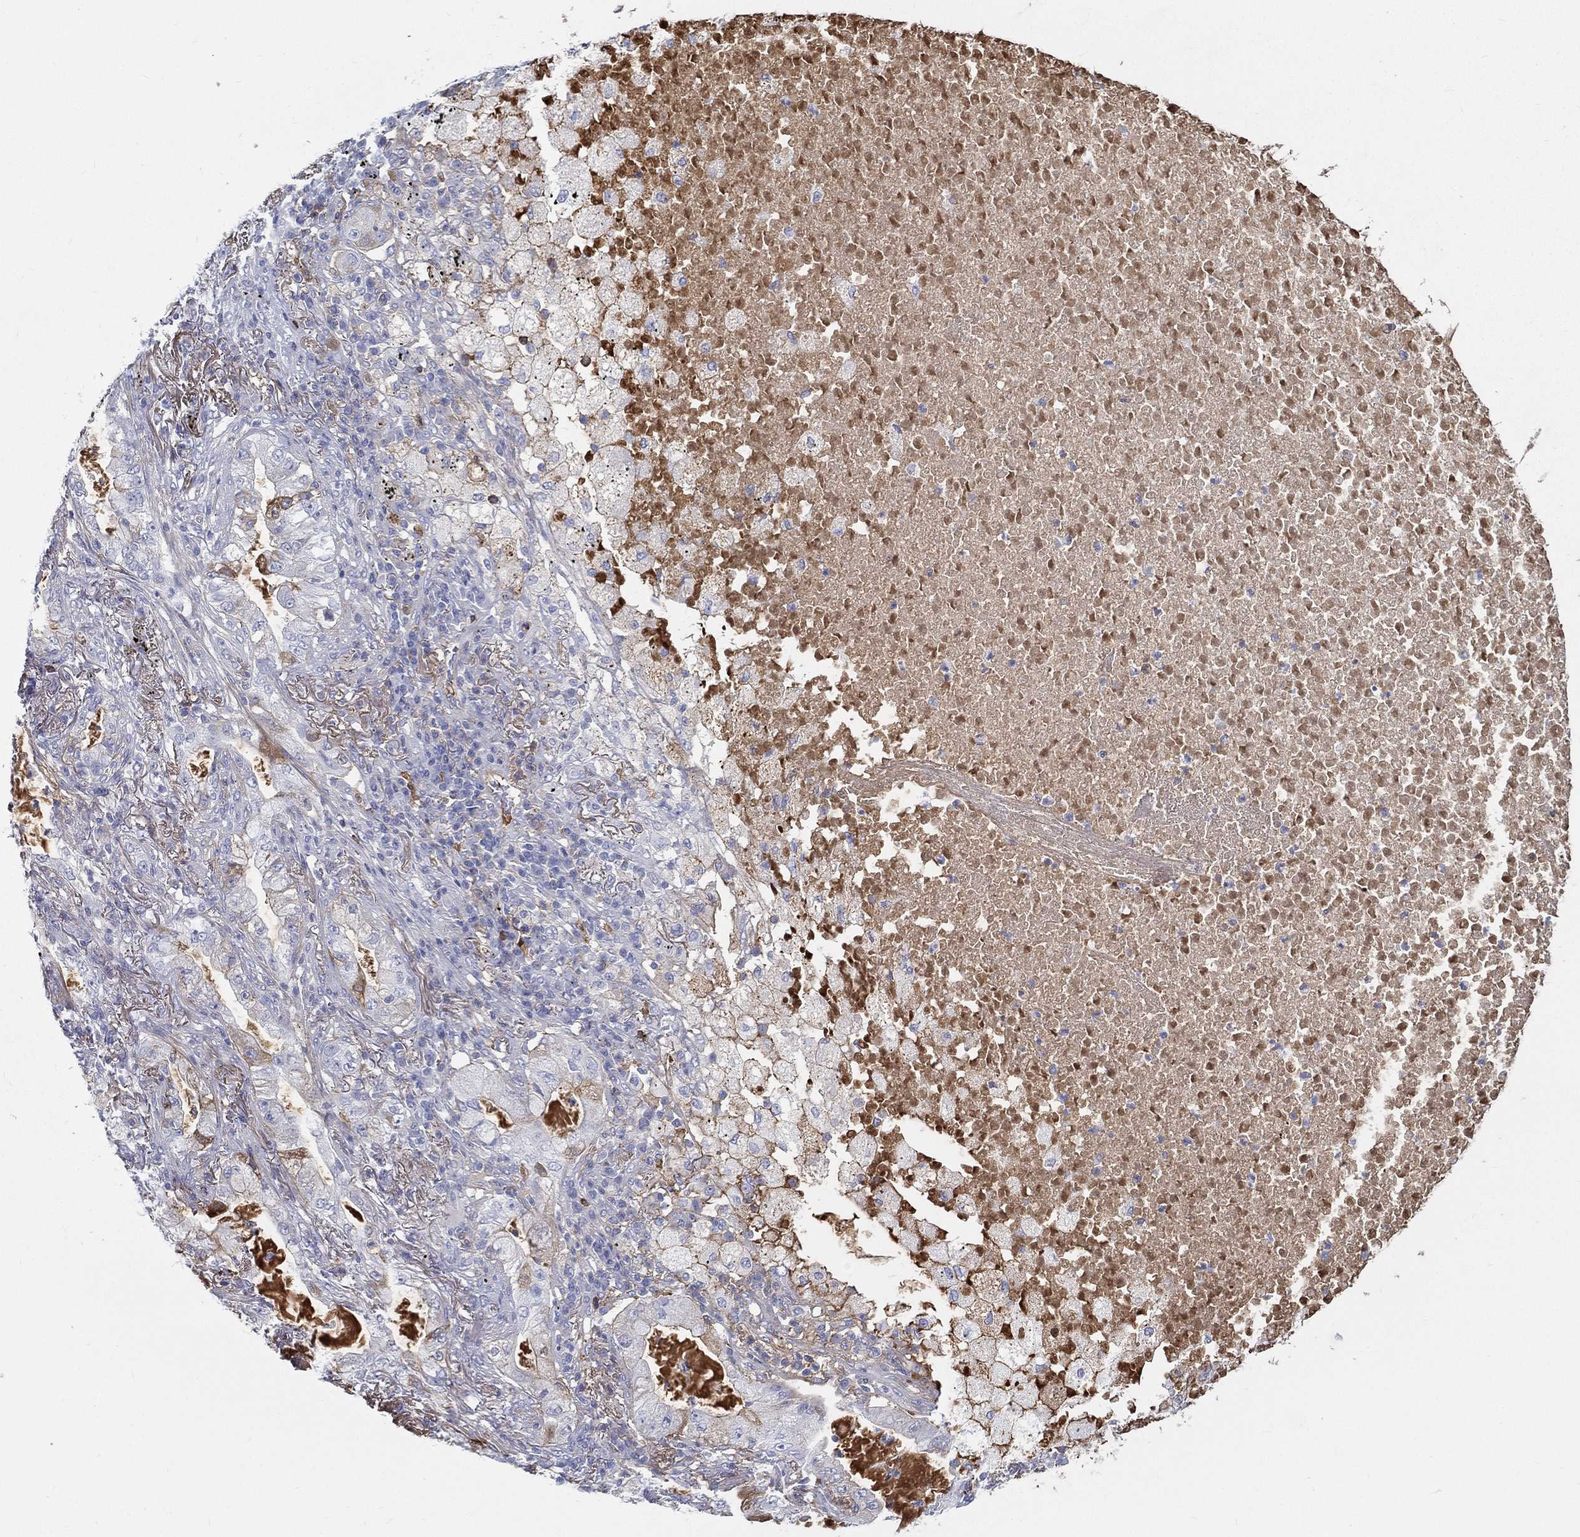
{"staining": {"intensity": "weak", "quantity": "<25%", "location": "cytoplasmic/membranous"}, "tissue": "lung cancer", "cell_type": "Tumor cells", "image_type": "cancer", "snomed": [{"axis": "morphology", "description": "Adenocarcinoma, NOS"}, {"axis": "topography", "description": "Lung"}], "caption": "The micrograph reveals no staining of tumor cells in lung cancer (adenocarcinoma). Nuclei are stained in blue.", "gene": "IFNB1", "patient": {"sex": "female", "age": 73}}